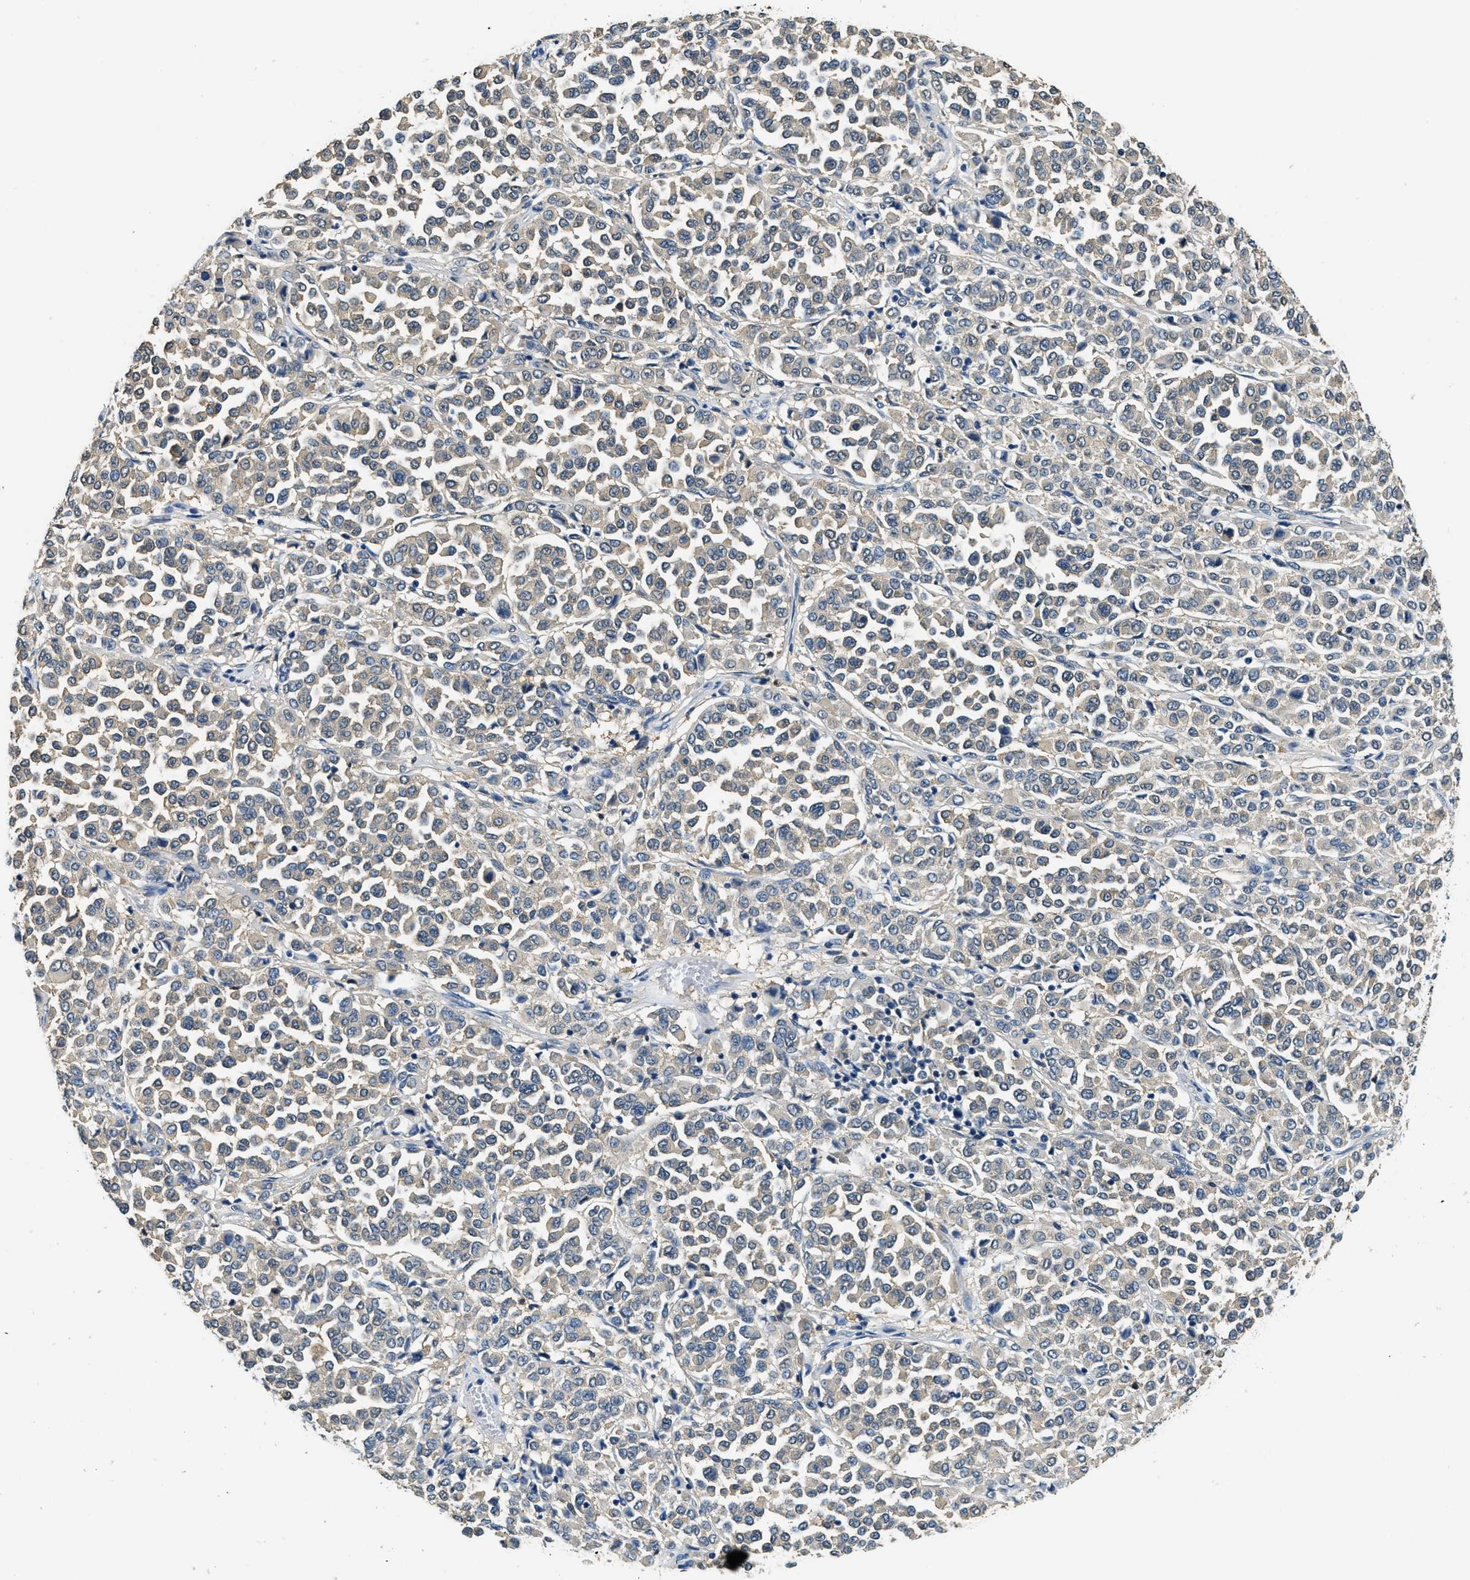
{"staining": {"intensity": "weak", "quantity": ">75%", "location": "cytoplasmic/membranous"}, "tissue": "melanoma", "cell_type": "Tumor cells", "image_type": "cancer", "snomed": [{"axis": "morphology", "description": "Malignant melanoma, Metastatic site"}, {"axis": "topography", "description": "Pancreas"}], "caption": "This photomicrograph exhibits immunohistochemistry staining of melanoma, with low weak cytoplasmic/membranous positivity in about >75% of tumor cells.", "gene": "TWF1", "patient": {"sex": "female", "age": 30}}